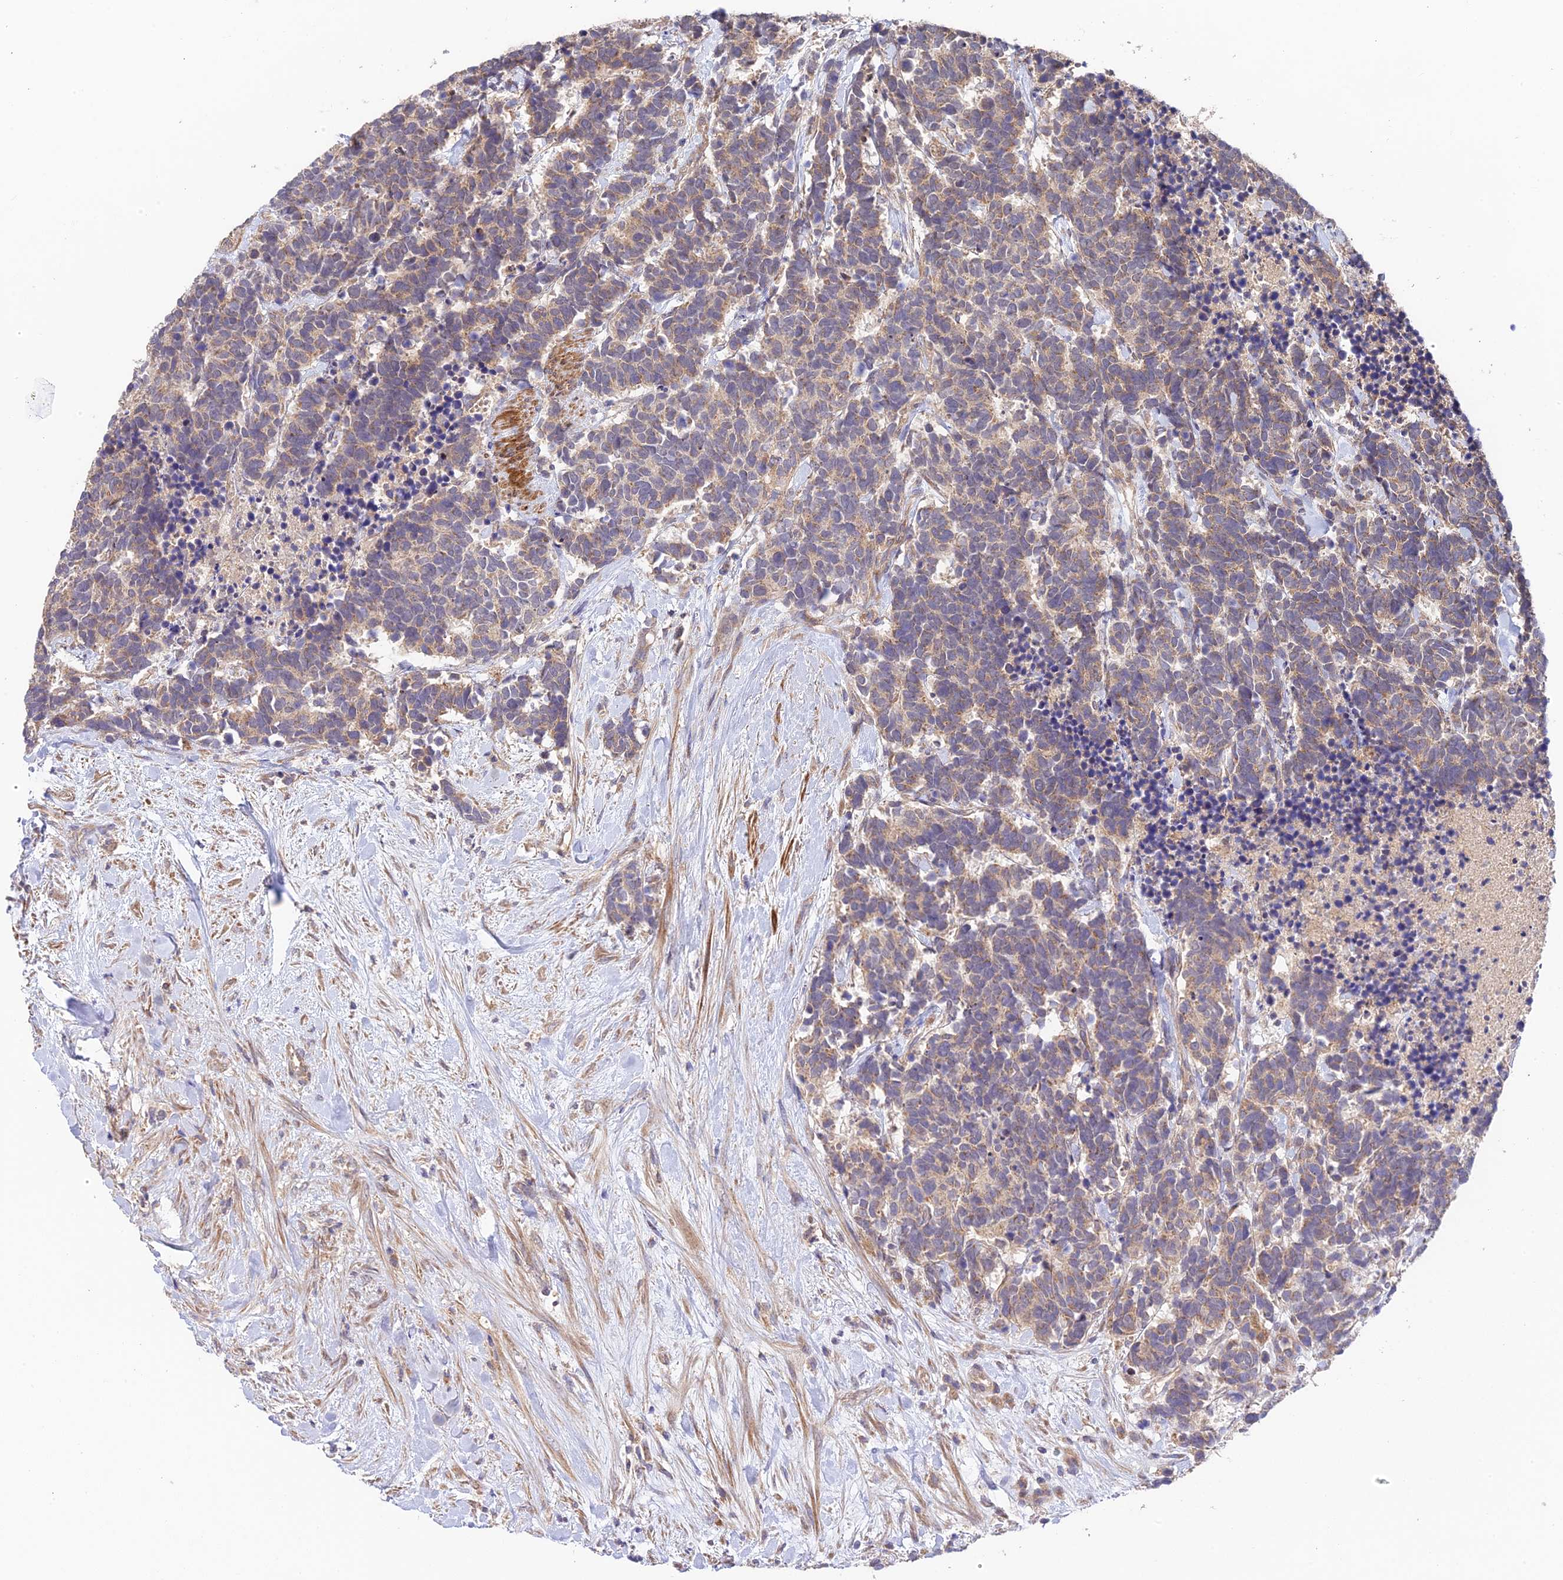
{"staining": {"intensity": "weak", "quantity": ">75%", "location": "cytoplasmic/membranous"}, "tissue": "carcinoid", "cell_type": "Tumor cells", "image_type": "cancer", "snomed": [{"axis": "morphology", "description": "Carcinoma, NOS"}, {"axis": "morphology", "description": "Carcinoid, malignant, NOS"}, {"axis": "topography", "description": "Prostate"}], "caption": "Protein expression analysis of human carcinoma reveals weak cytoplasmic/membranous positivity in about >75% of tumor cells.", "gene": "C3orf20", "patient": {"sex": "male", "age": 57}}